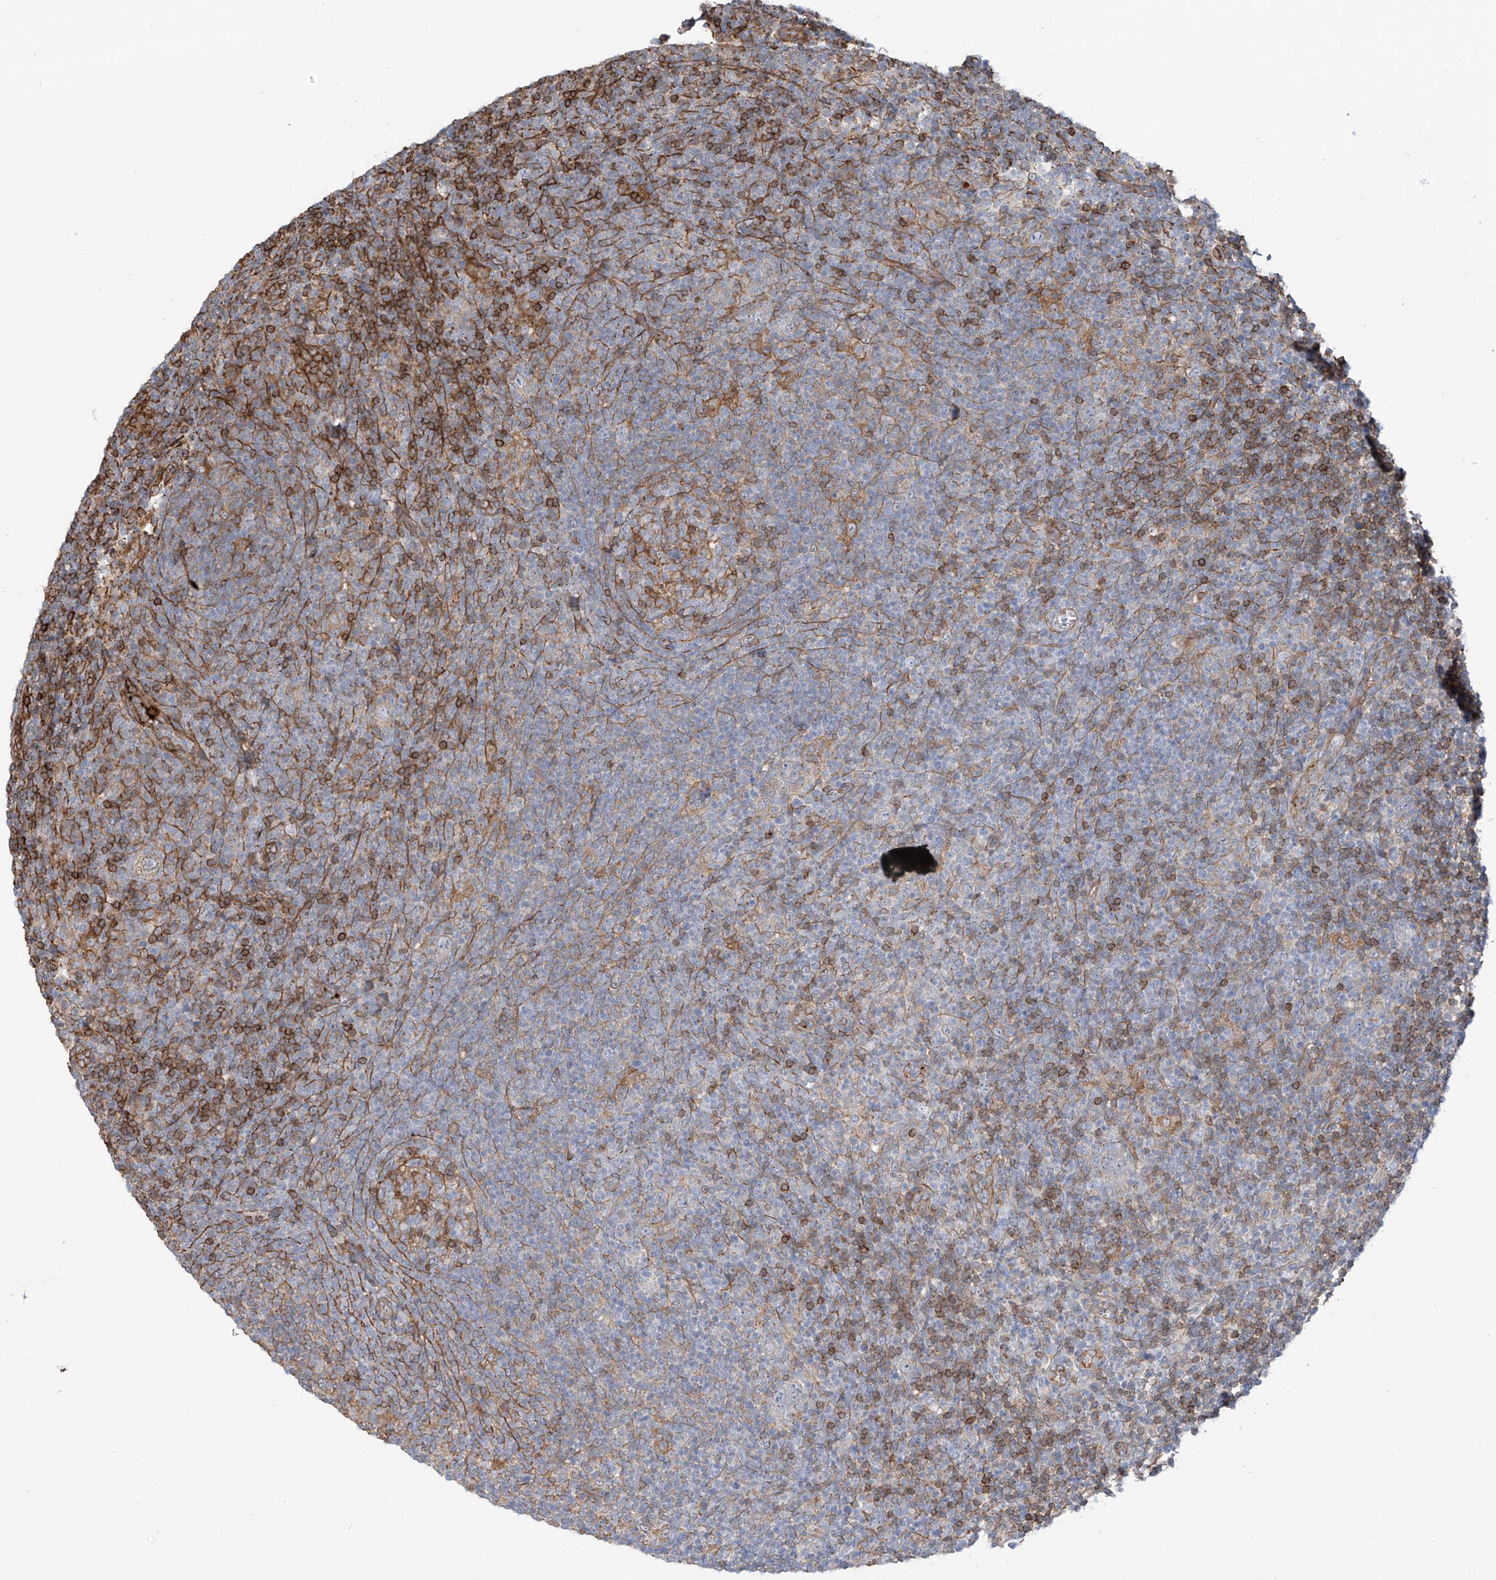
{"staining": {"intensity": "moderate", "quantity": "<25%", "location": "cytoplasmic/membranous"}, "tissue": "lymphoma", "cell_type": "Tumor cells", "image_type": "cancer", "snomed": [{"axis": "morphology", "description": "Hodgkin's disease, NOS"}, {"axis": "topography", "description": "Lymph node"}], "caption": "Brown immunohistochemical staining in lymphoma shows moderate cytoplasmic/membranous positivity in about <25% of tumor cells.", "gene": "SLC9A2", "patient": {"sex": "female", "age": 57}}